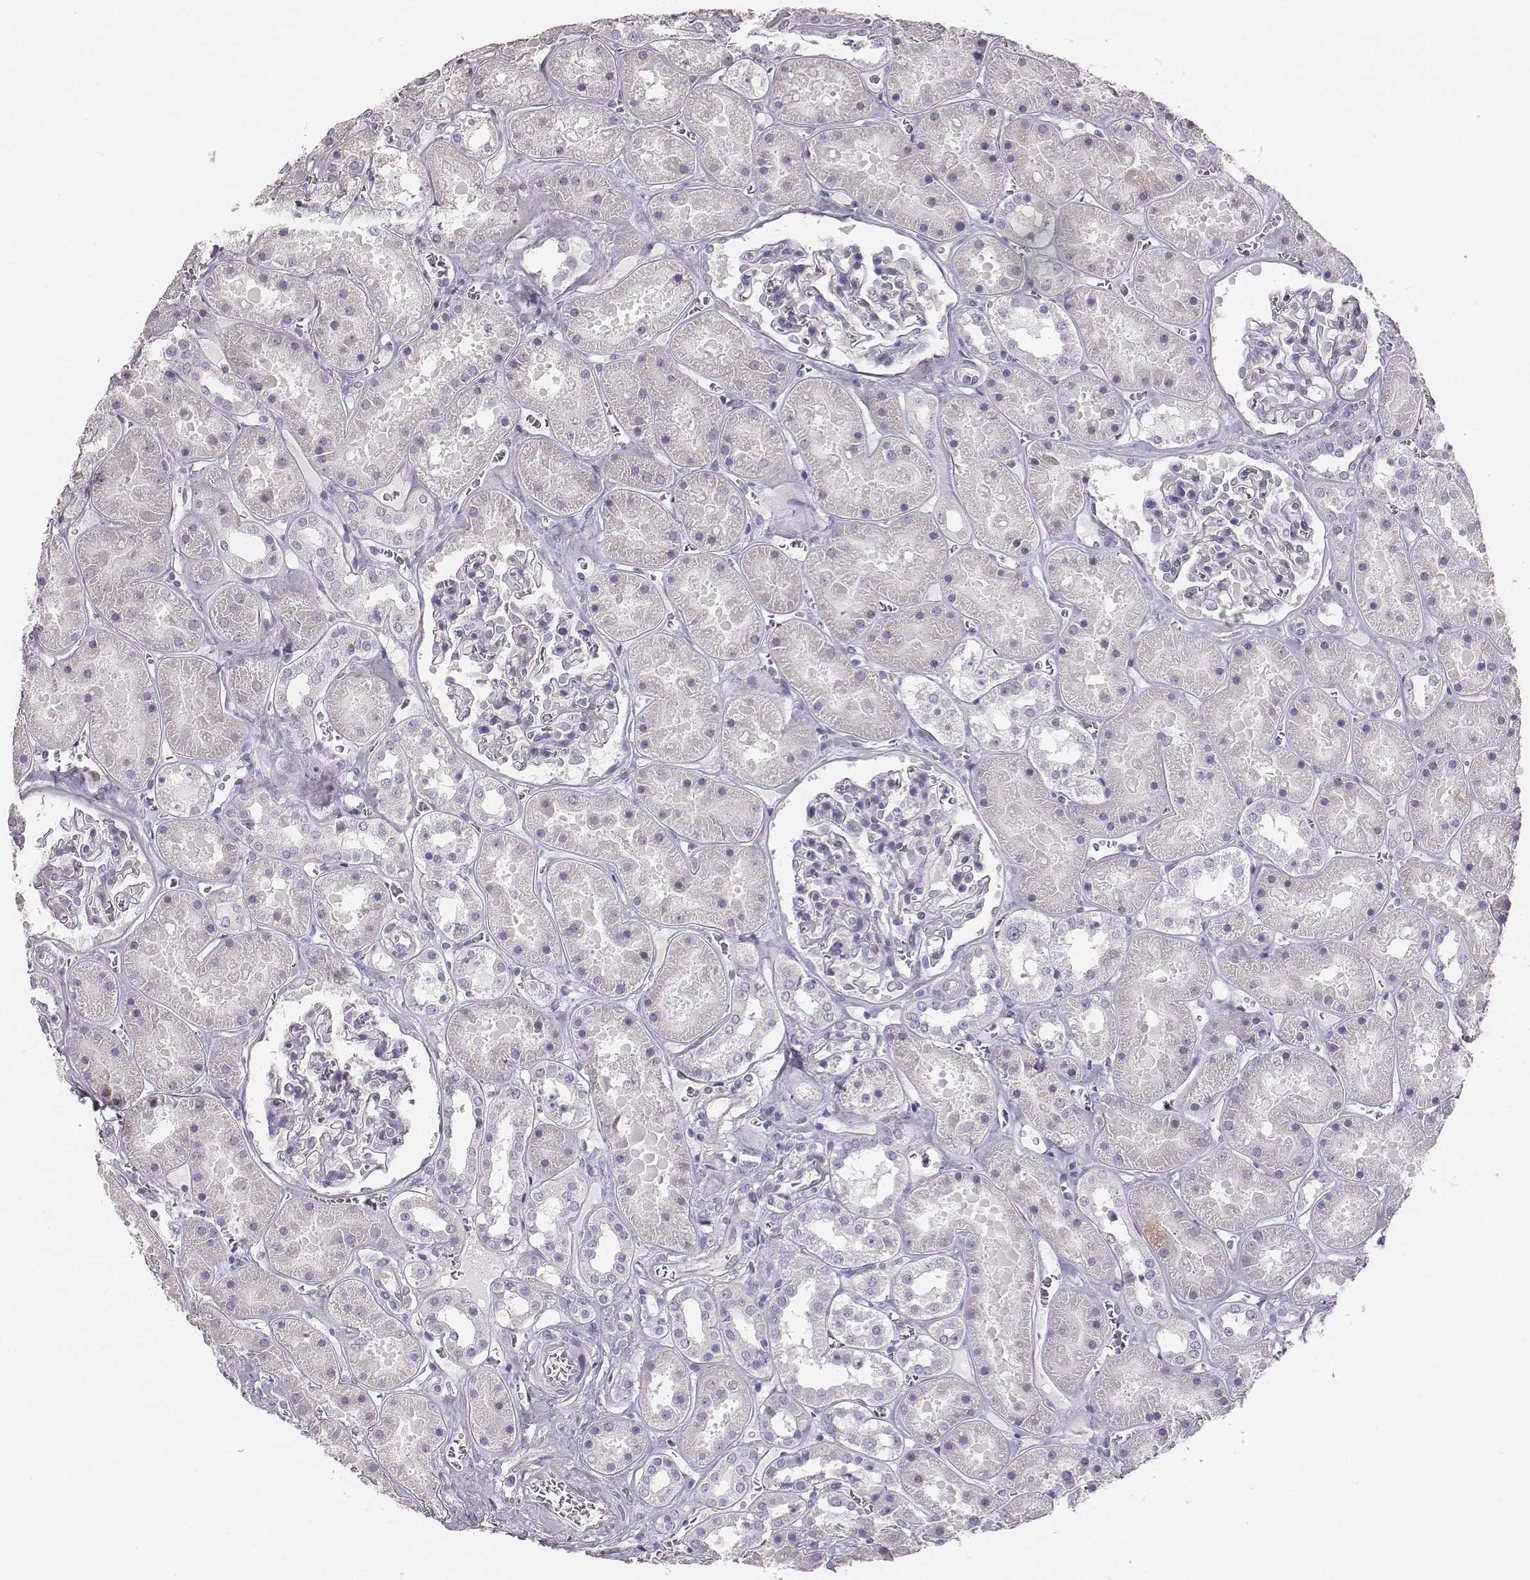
{"staining": {"intensity": "negative", "quantity": "none", "location": "none"}, "tissue": "kidney", "cell_type": "Cells in glomeruli", "image_type": "normal", "snomed": [{"axis": "morphology", "description": "Normal tissue, NOS"}, {"axis": "topography", "description": "Kidney"}], "caption": "Immunohistochemistry (IHC) histopathology image of normal kidney: kidney stained with DAB (3,3'-diaminobenzidine) displays no significant protein staining in cells in glomeruli. The staining is performed using DAB brown chromogen with nuclei counter-stained in using hematoxylin.", "gene": "PBK", "patient": {"sex": "female", "age": 41}}